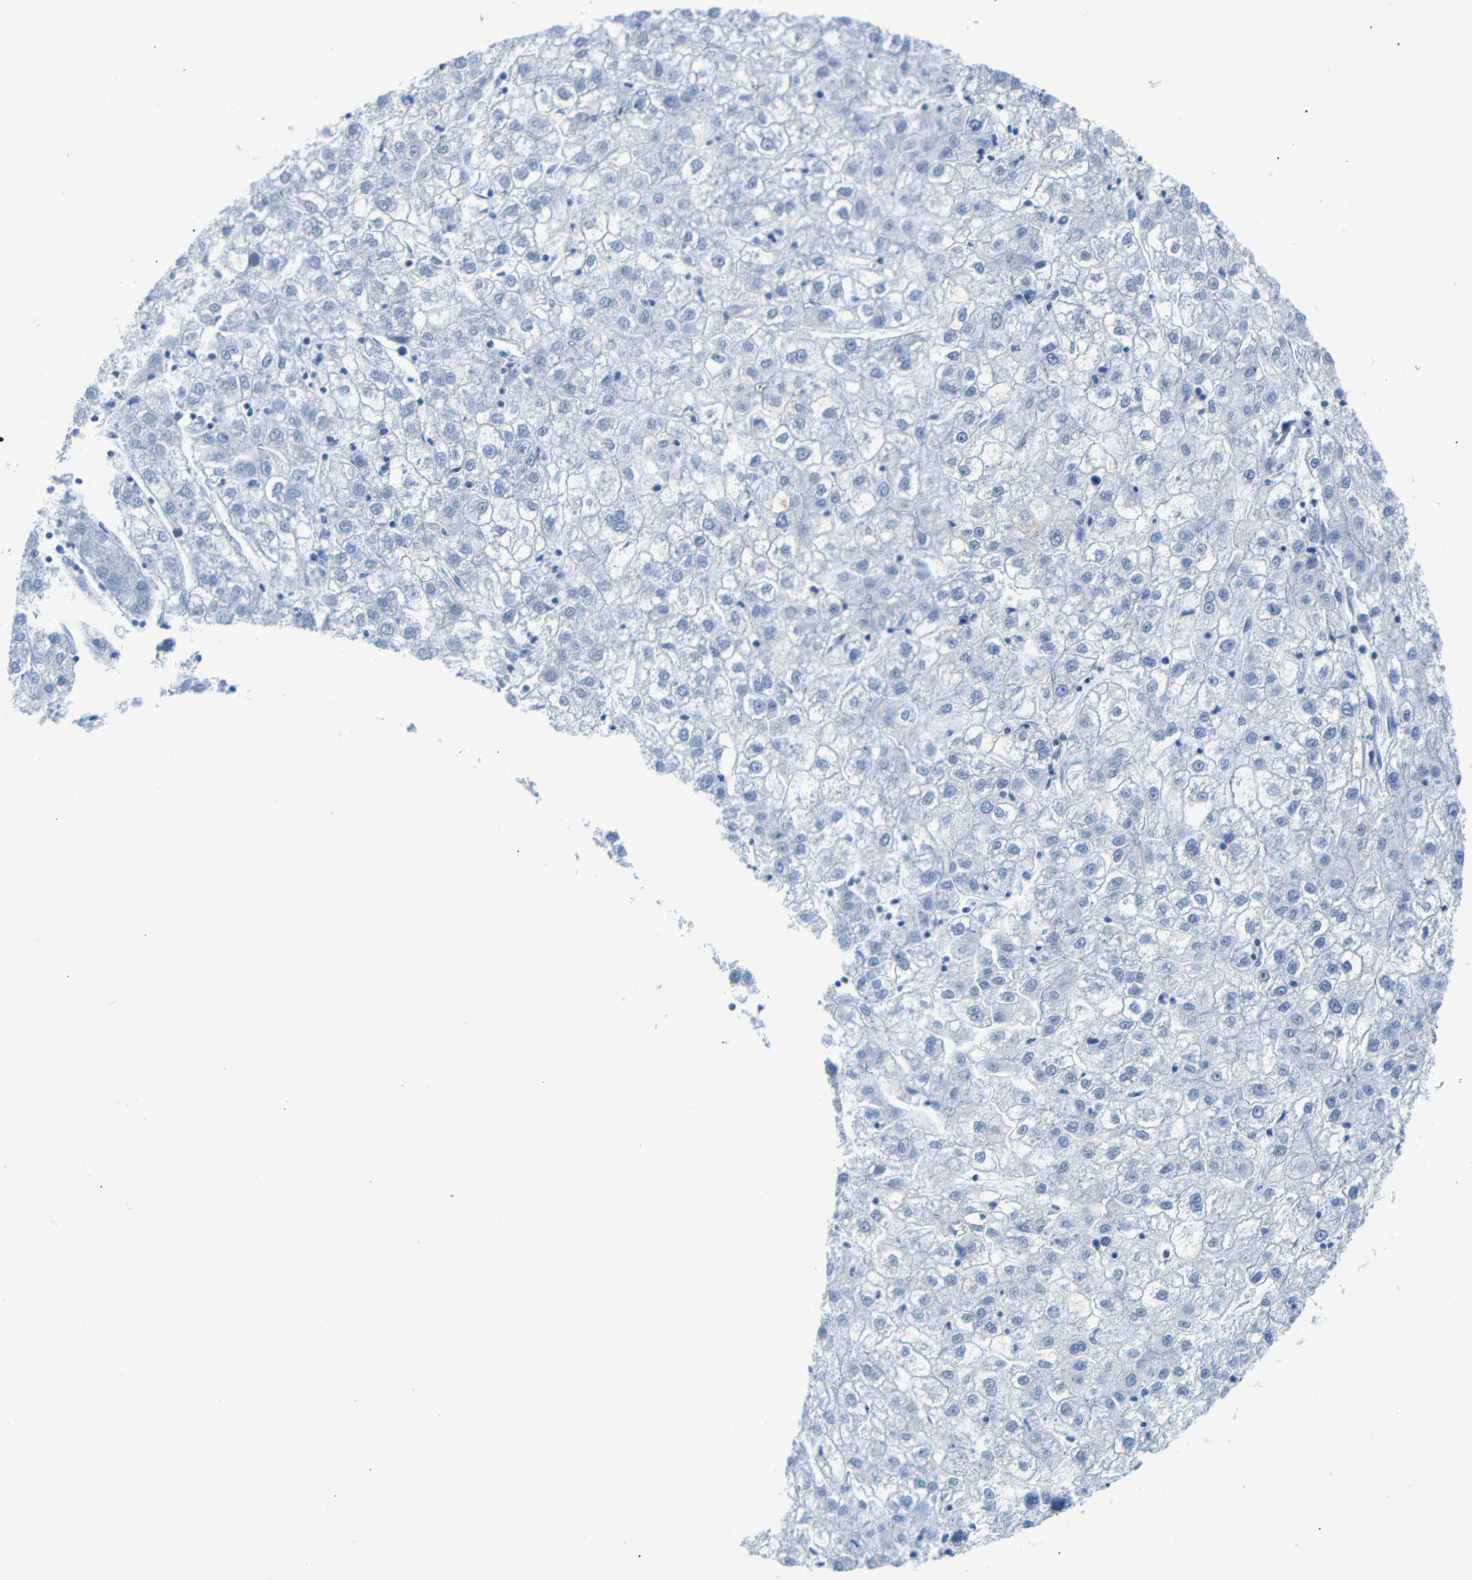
{"staining": {"intensity": "negative", "quantity": "none", "location": "none"}, "tissue": "liver cancer", "cell_type": "Tumor cells", "image_type": "cancer", "snomed": [{"axis": "morphology", "description": "Carcinoma, Hepatocellular, NOS"}, {"axis": "topography", "description": "Liver"}], "caption": "IHC photomicrograph of human liver cancer stained for a protein (brown), which shows no positivity in tumor cells.", "gene": "FCRL1", "patient": {"sex": "male", "age": 72}}